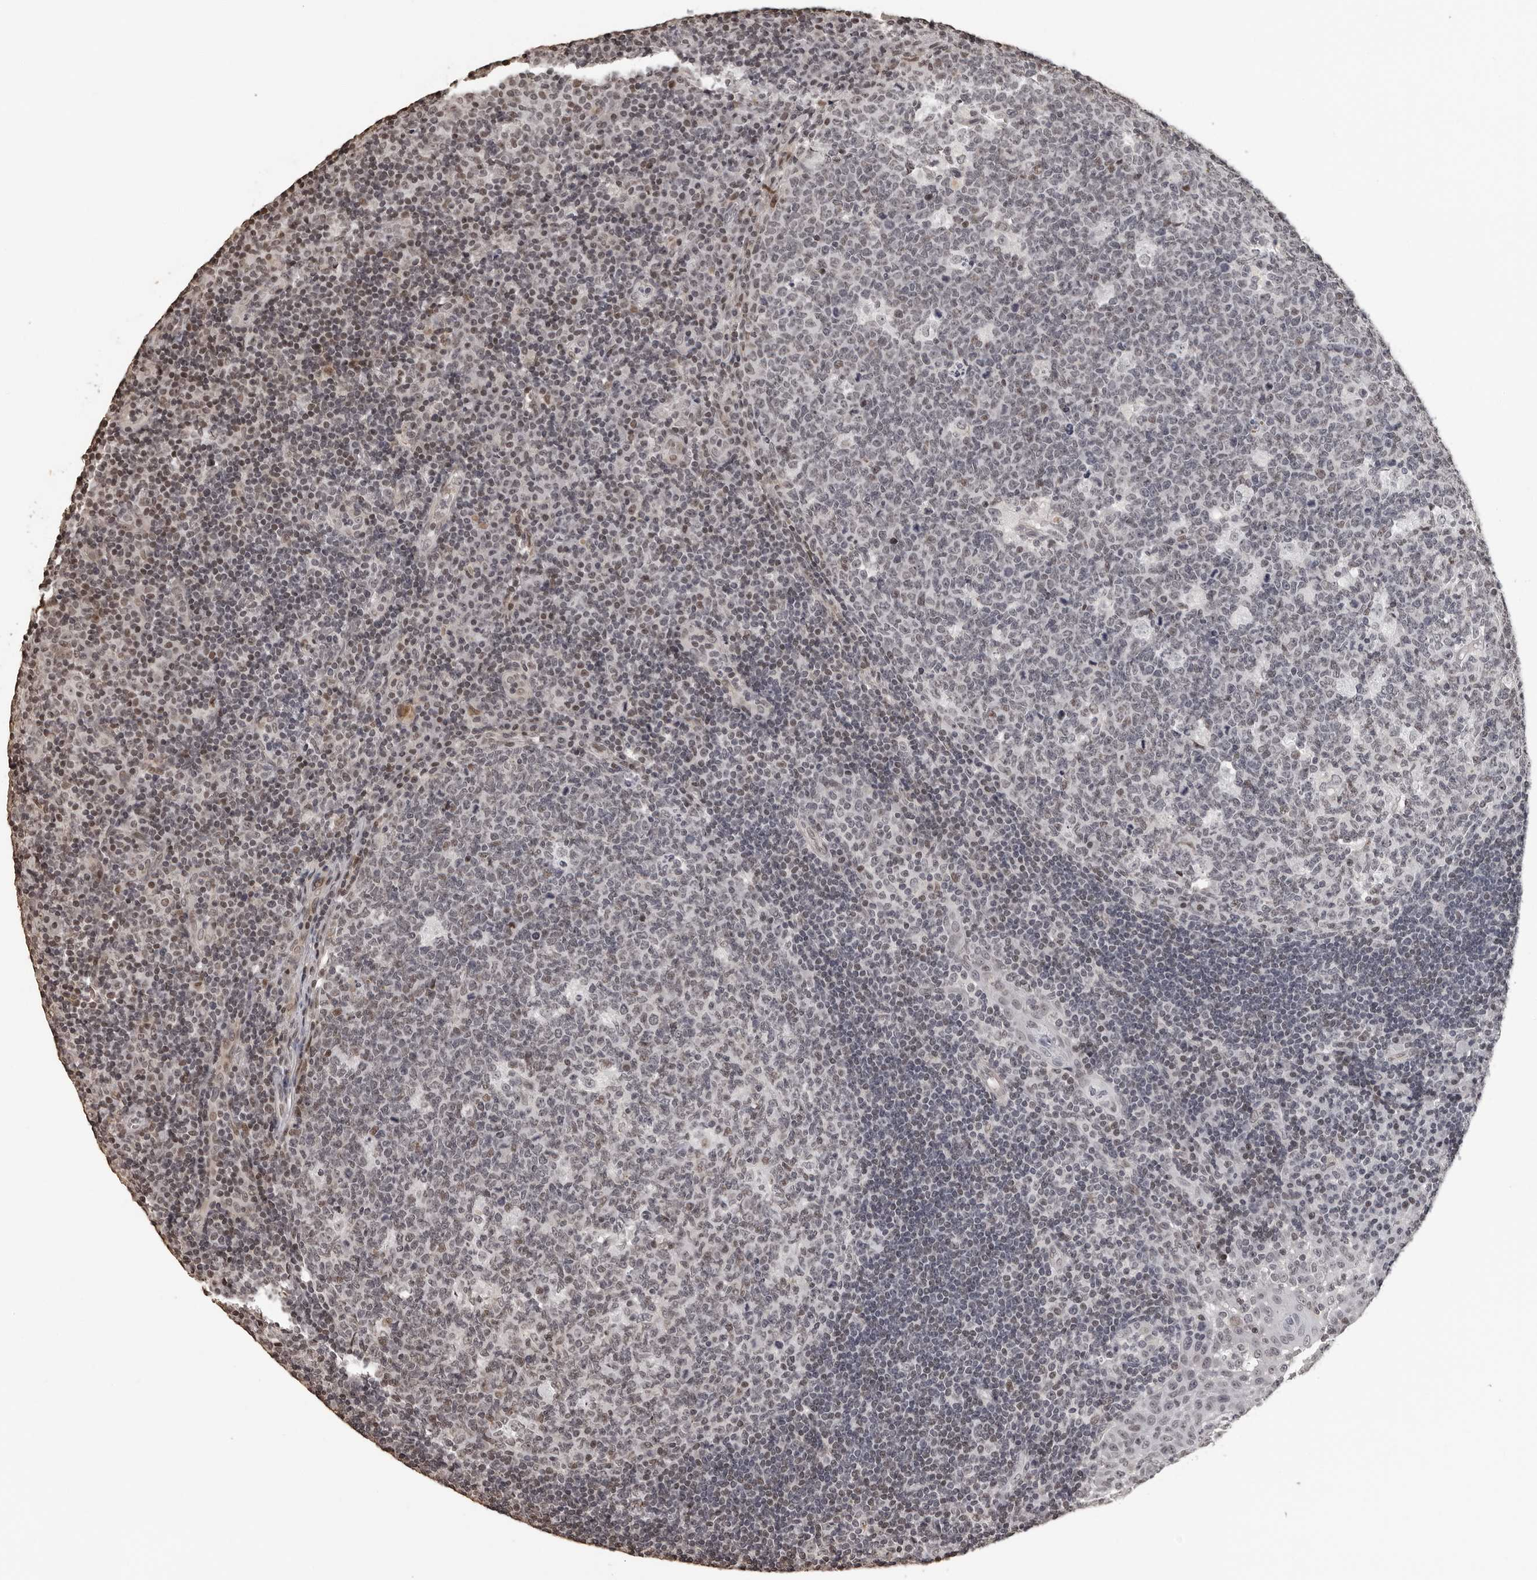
{"staining": {"intensity": "weak", "quantity": "<25%", "location": "nuclear"}, "tissue": "tonsil", "cell_type": "Germinal center cells", "image_type": "normal", "snomed": [{"axis": "morphology", "description": "Normal tissue, NOS"}, {"axis": "topography", "description": "Tonsil"}], "caption": "There is no significant staining in germinal center cells of tonsil. Nuclei are stained in blue.", "gene": "ORC1", "patient": {"sex": "female", "age": 40}}